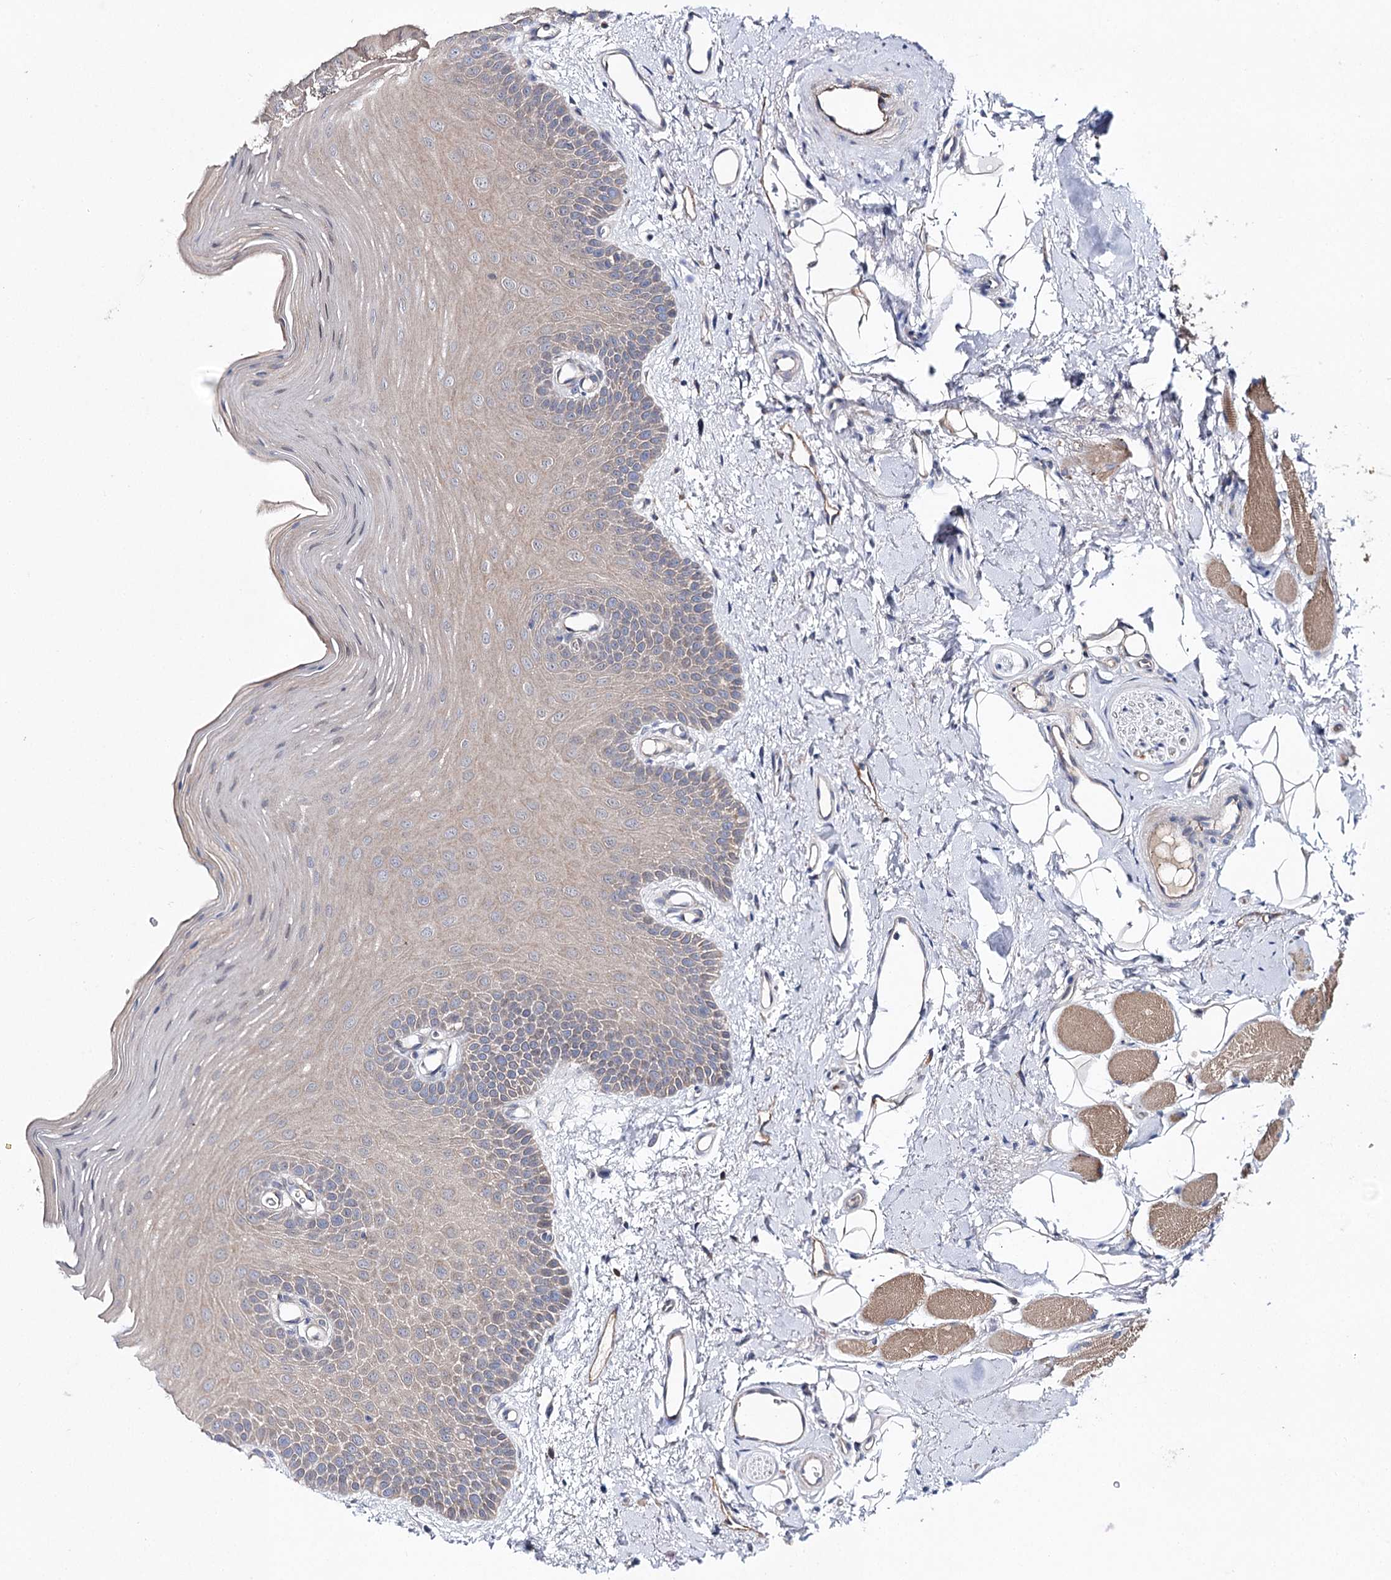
{"staining": {"intensity": "weak", "quantity": "25%-75%", "location": "cytoplasmic/membranous"}, "tissue": "oral mucosa", "cell_type": "Squamous epithelial cells", "image_type": "normal", "snomed": [{"axis": "morphology", "description": "Normal tissue, NOS"}, {"axis": "topography", "description": "Oral tissue"}], "caption": "Protein staining by IHC demonstrates weak cytoplasmic/membranous staining in about 25%-75% of squamous epithelial cells in normal oral mucosa.", "gene": "LRRC14B", "patient": {"sex": "male", "age": 68}}